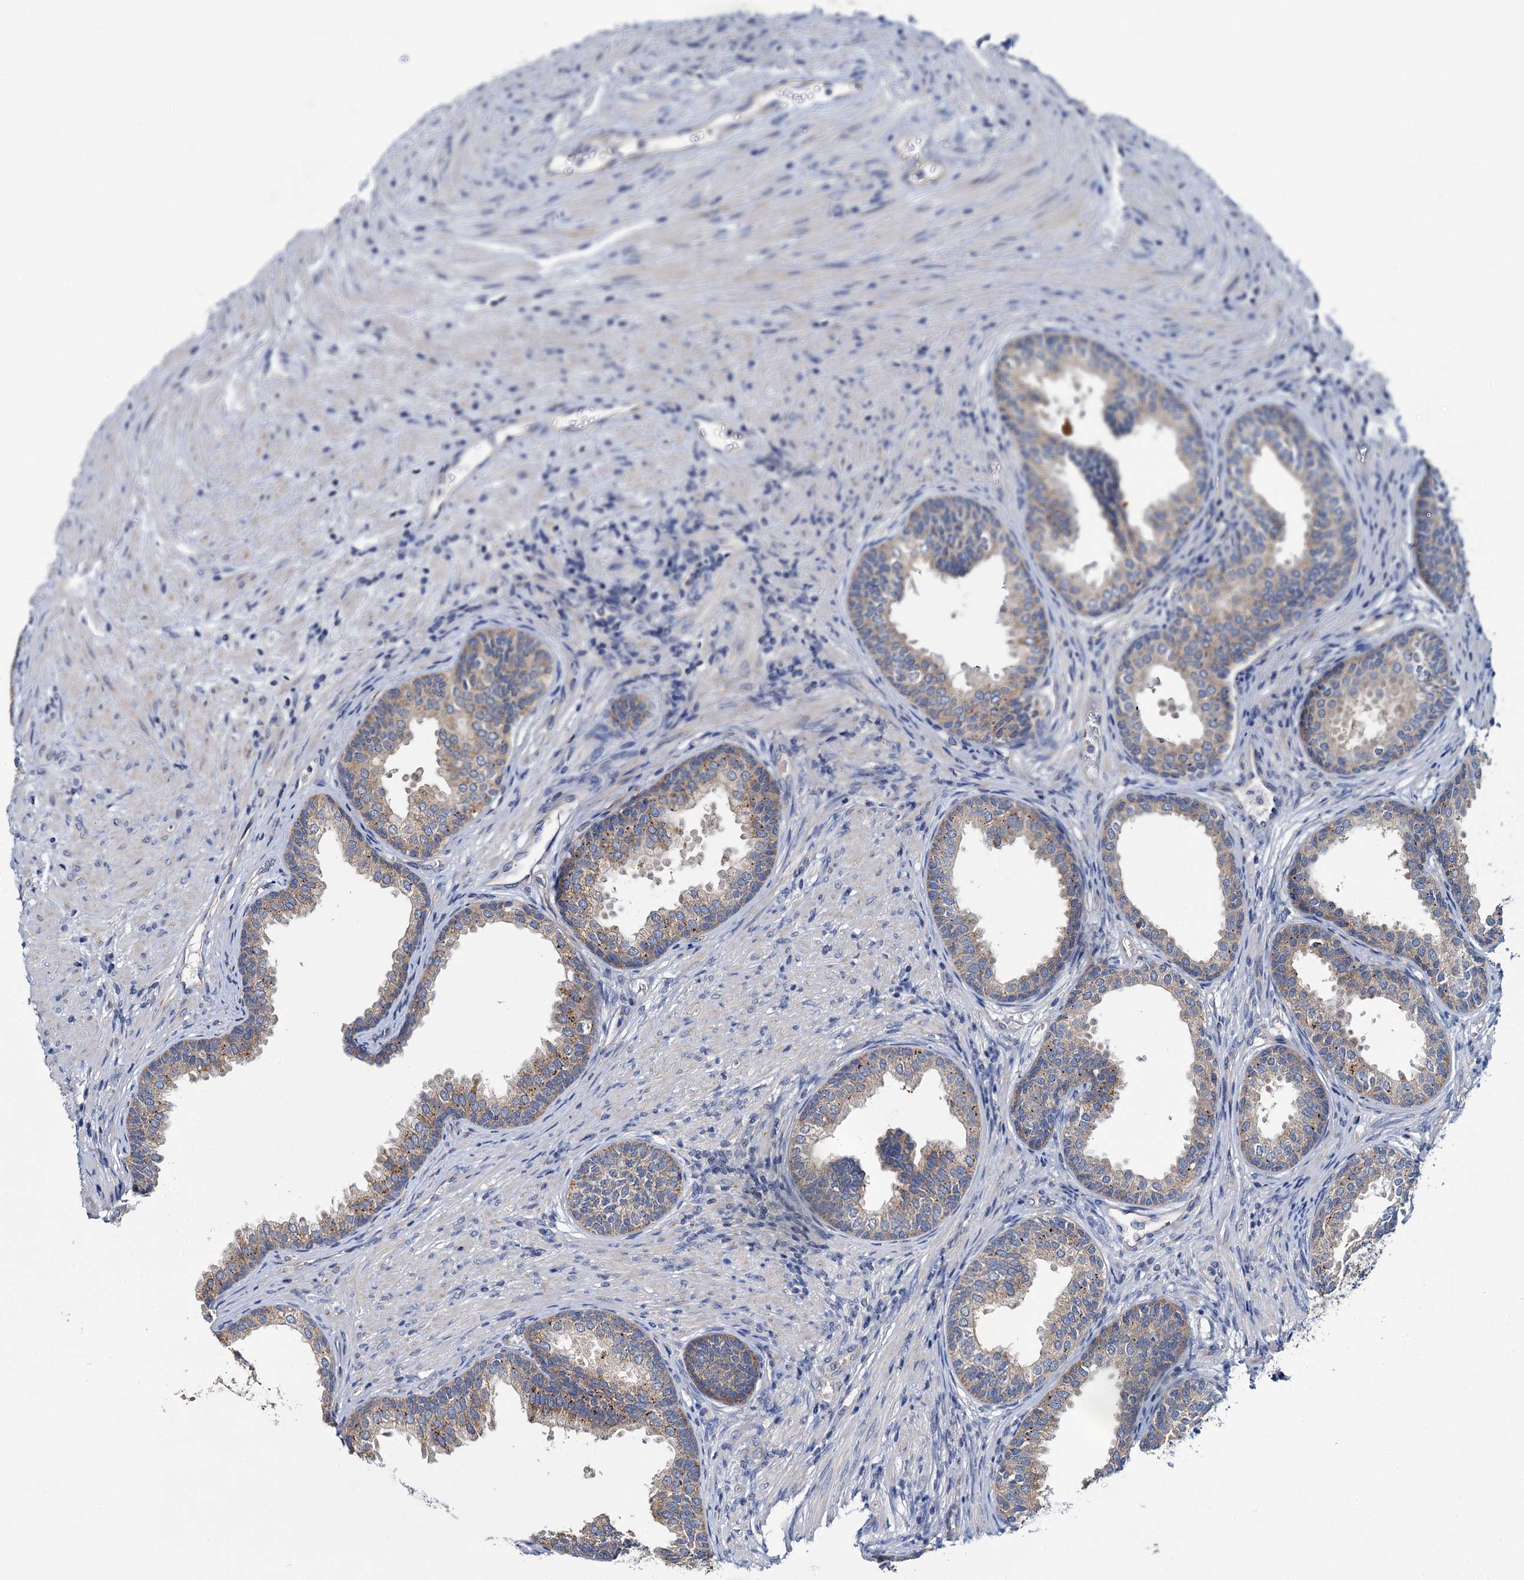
{"staining": {"intensity": "moderate", "quantity": ">75%", "location": "cytoplasmic/membranous"}, "tissue": "prostate", "cell_type": "Glandular cells", "image_type": "normal", "snomed": [{"axis": "morphology", "description": "Normal tissue, NOS"}, {"axis": "topography", "description": "Prostate"}], "caption": "Immunohistochemistry (IHC) micrograph of unremarkable prostate stained for a protein (brown), which exhibits medium levels of moderate cytoplasmic/membranous positivity in approximately >75% of glandular cells.", "gene": "CEP295", "patient": {"sex": "male", "age": 76}}